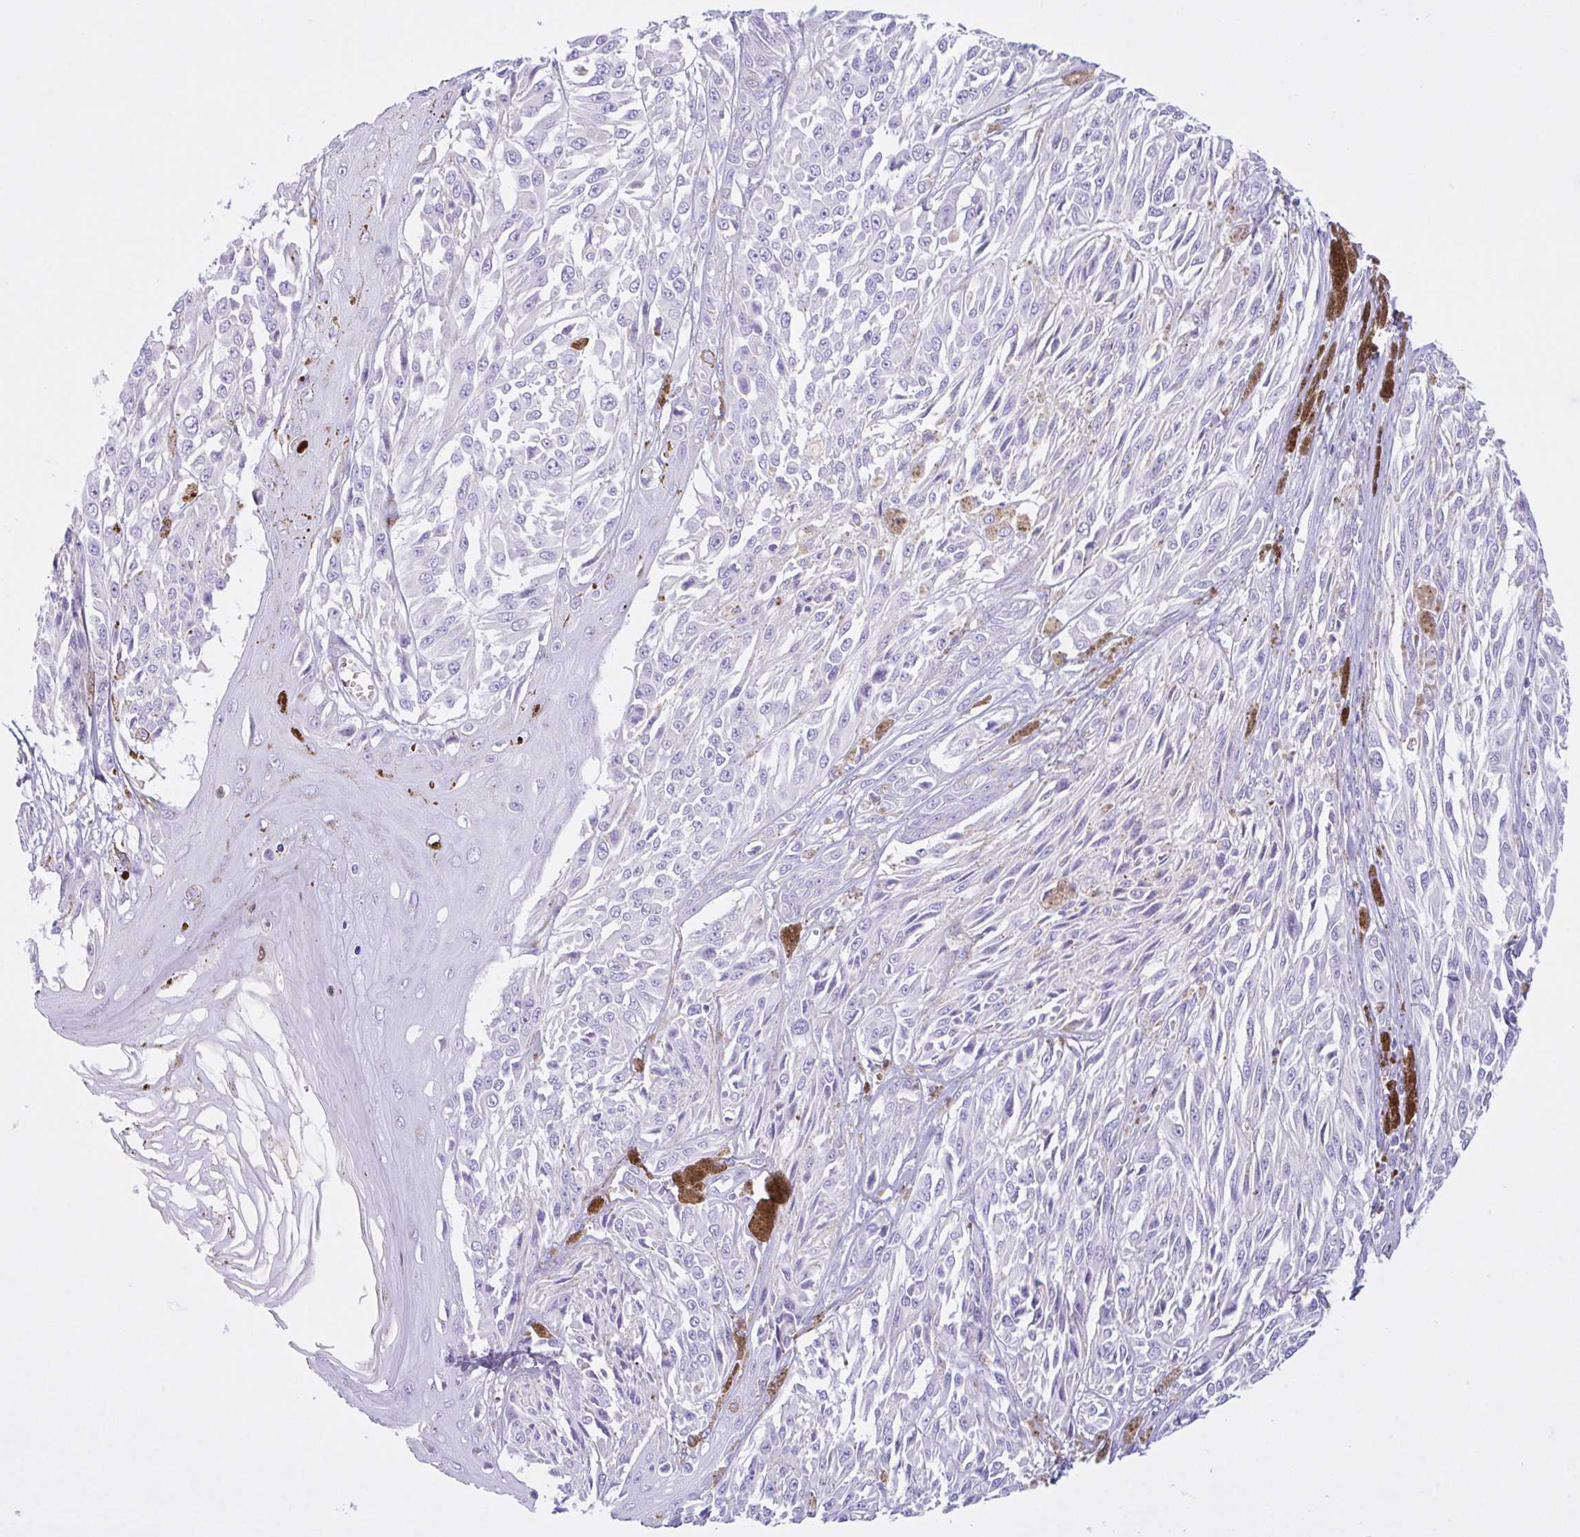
{"staining": {"intensity": "negative", "quantity": "none", "location": "none"}, "tissue": "melanoma", "cell_type": "Tumor cells", "image_type": "cancer", "snomed": [{"axis": "morphology", "description": "Malignant melanoma, NOS"}, {"axis": "topography", "description": "Skin"}], "caption": "A photomicrograph of melanoma stained for a protein demonstrates no brown staining in tumor cells. The staining was performed using DAB to visualize the protein expression in brown, while the nuclei were stained in blue with hematoxylin (Magnification: 20x).", "gene": "NCF1", "patient": {"sex": "male", "age": 94}}